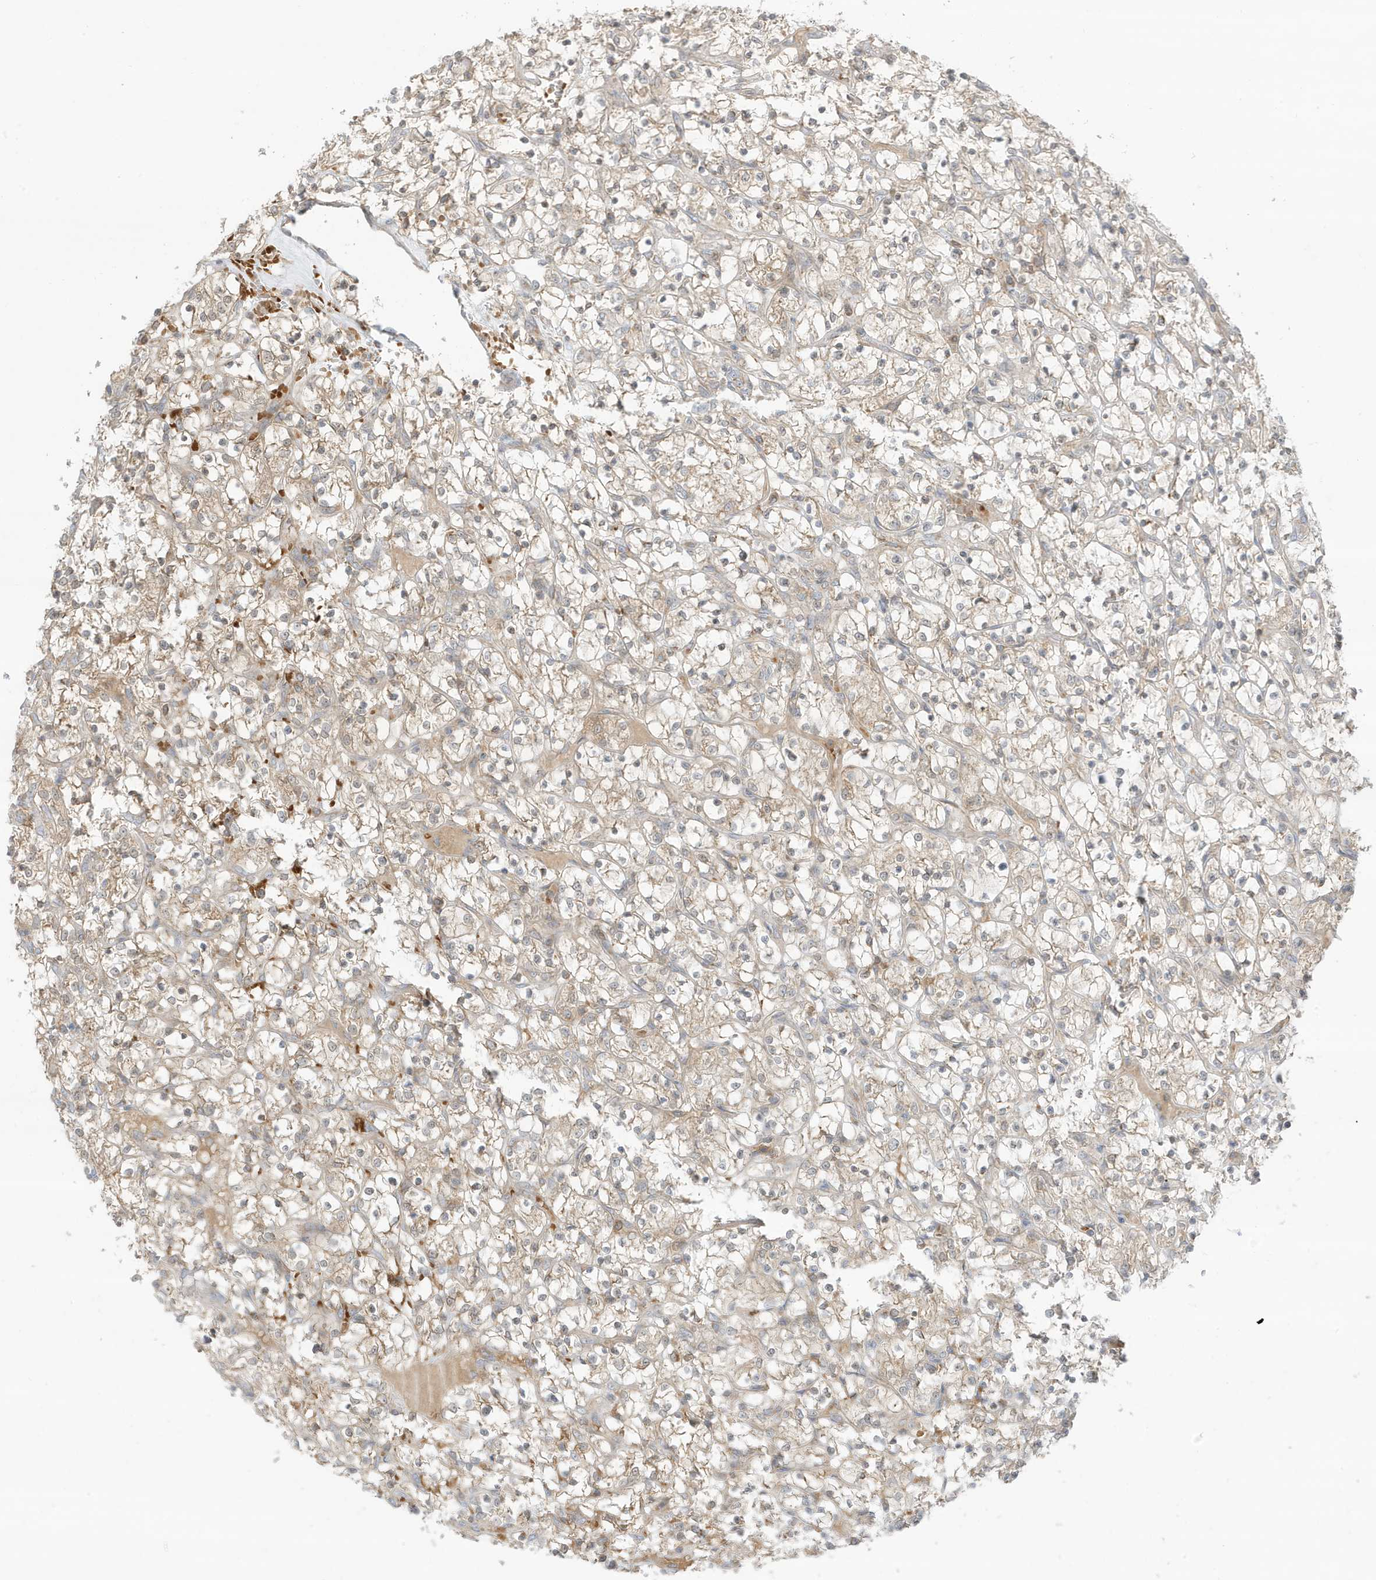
{"staining": {"intensity": "weak", "quantity": ">75%", "location": "cytoplasmic/membranous"}, "tissue": "renal cancer", "cell_type": "Tumor cells", "image_type": "cancer", "snomed": [{"axis": "morphology", "description": "Adenocarcinoma, NOS"}, {"axis": "topography", "description": "Kidney"}], "caption": "About >75% of tumor cells in renal cancer (adenocarcinoma) exhibit weak cytoplasmic/membranous protein expression as visualized by brown immunohistochemical staining.", "gene": "NPPC", "patient": {"sex": "female", "age": 69}}